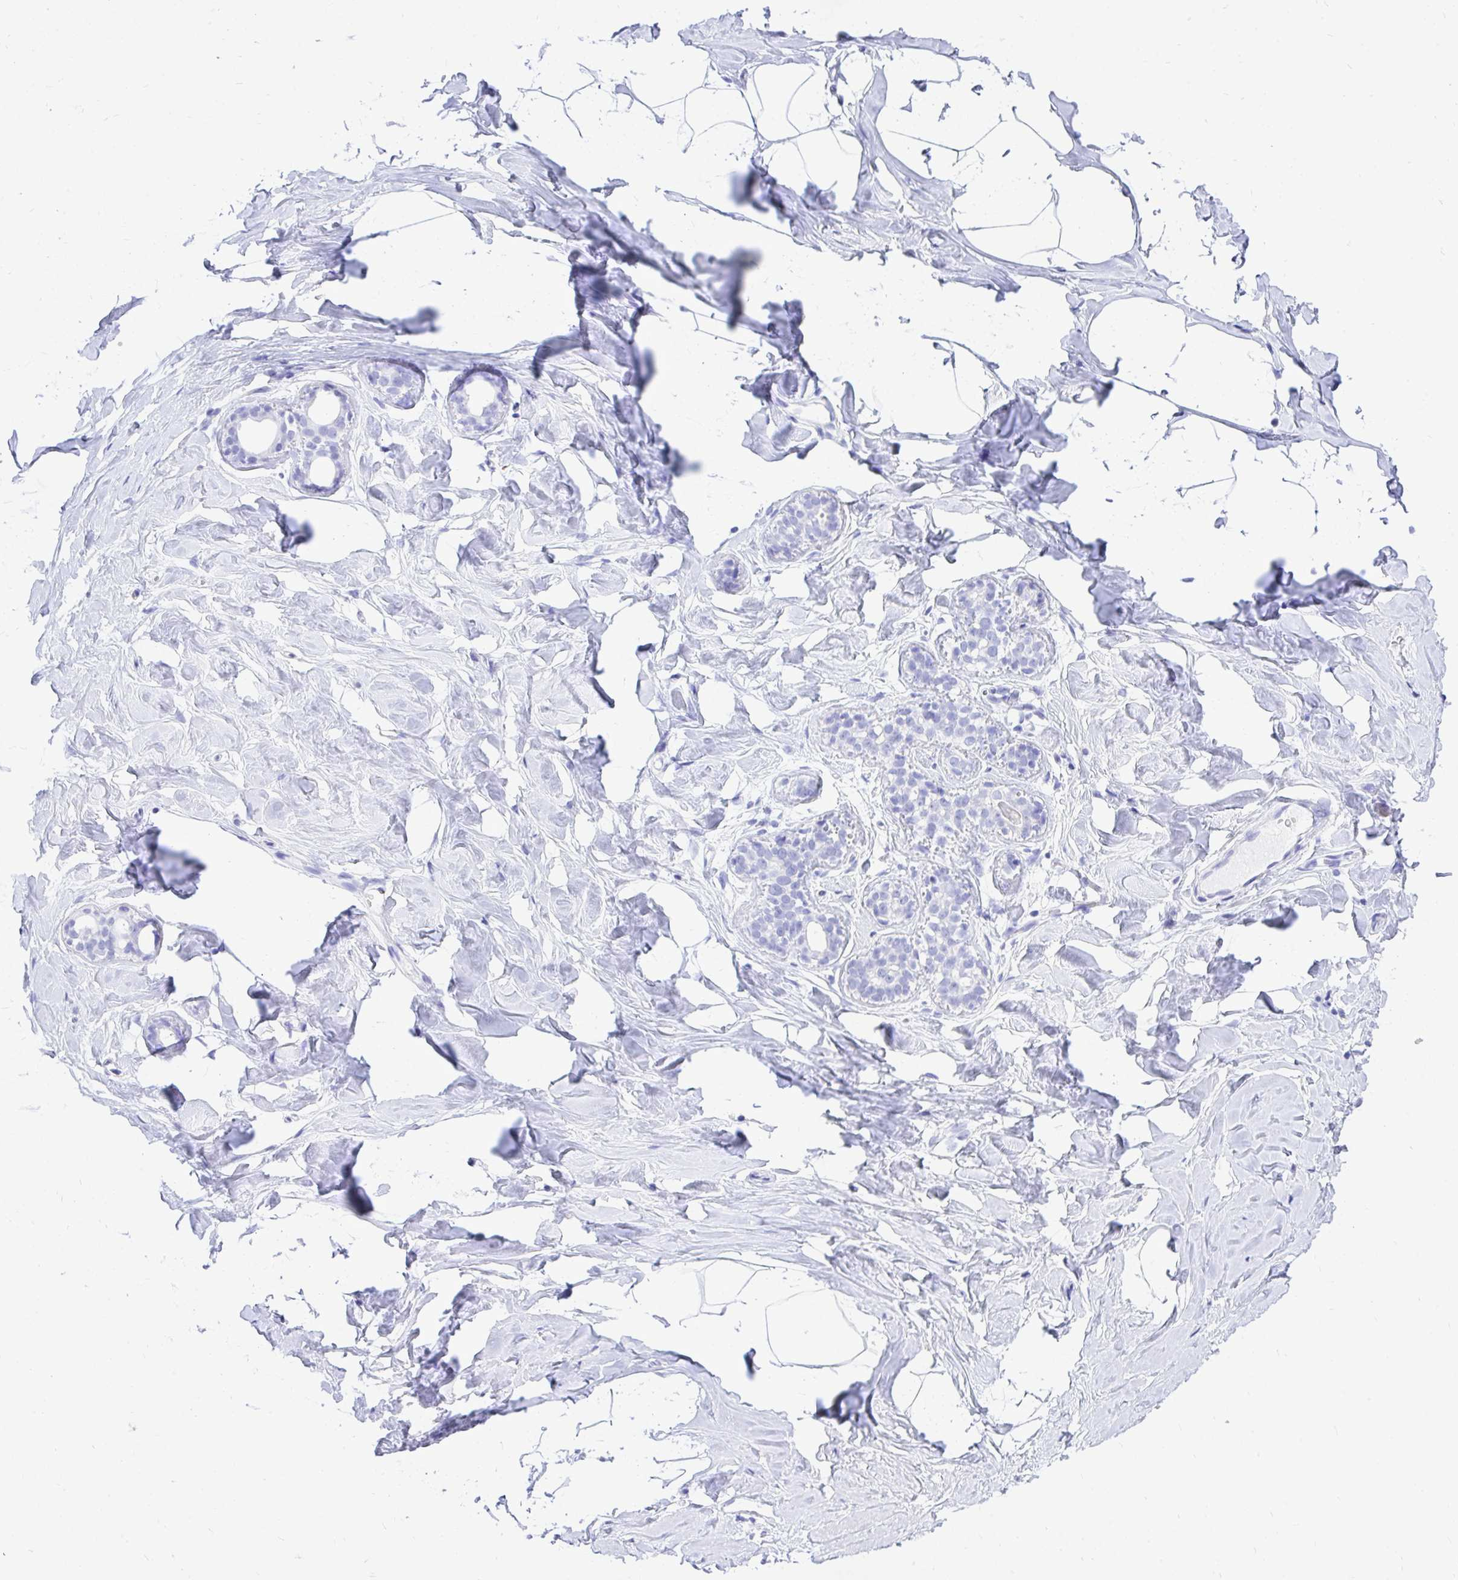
{"staining": {"intensity": "negative", "quantity": "none", "location": "none"}, "tissue": "breast", "cell_type": "Adipocytes", "image_type": "normal", "snomed": [{"axis": "morphology", "description": "Normal tissue, NOS"}, {"axis": "topography", "description": "Breast"}], "caption": "Protein analysis of normal breast shows no significant staining in adipocytes.", "gene": "MON1A", "patient": {"sex": "female", "age": 32}}